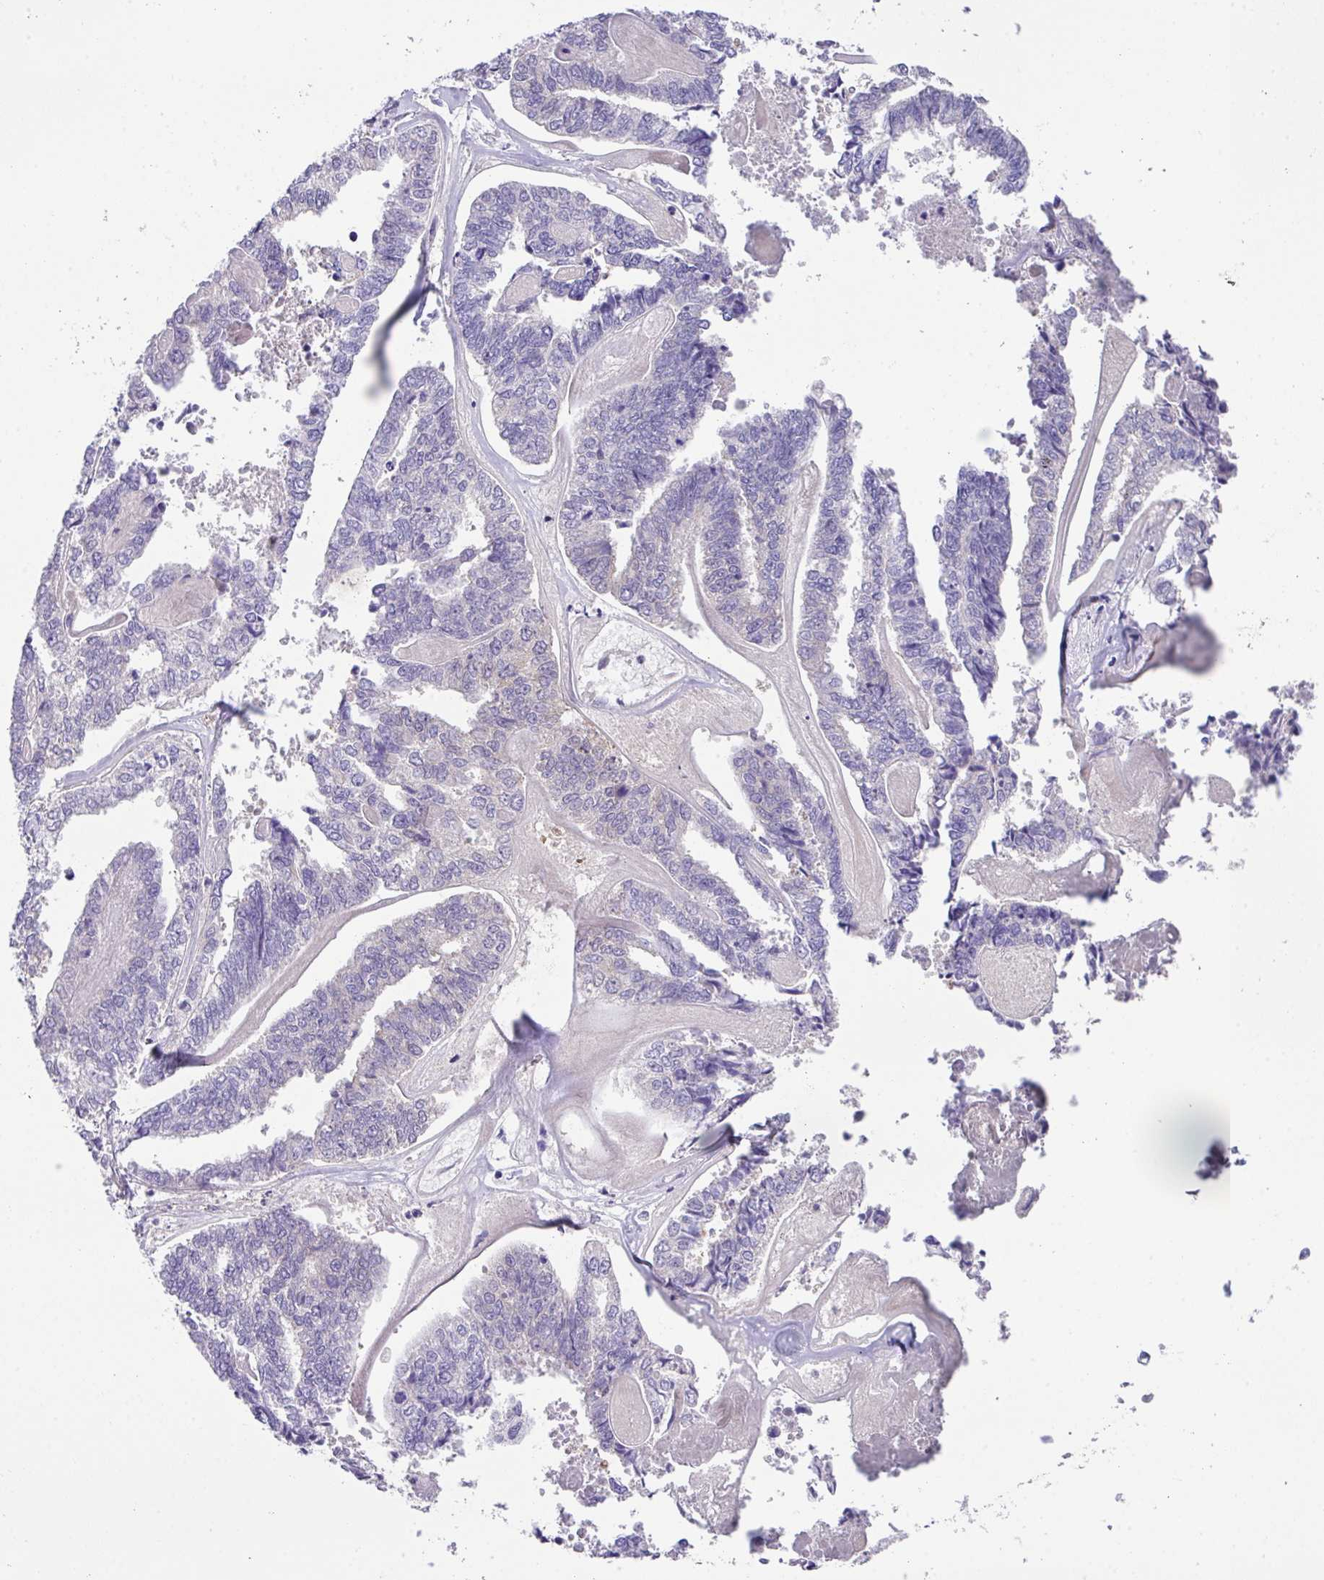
{"staining": {"intensity": "negative", "quantity": "none", "location": "none"}, "tissue": "endometrial cancer", "cell_type": "Tumor cells", "image_type": "cancer", "snomed": [{"axis": "morphology", "description": "Adenocarcinoma, NOS"}, {"axis": "topography", "description": "Endometrium"}], "caption": "A histopathology image of human endometrial cancer (adenocarcinoma) is negative for staining in tumor cells.", "gene": "DNAL1", "patient": {"sex": "female", "age": 73}}